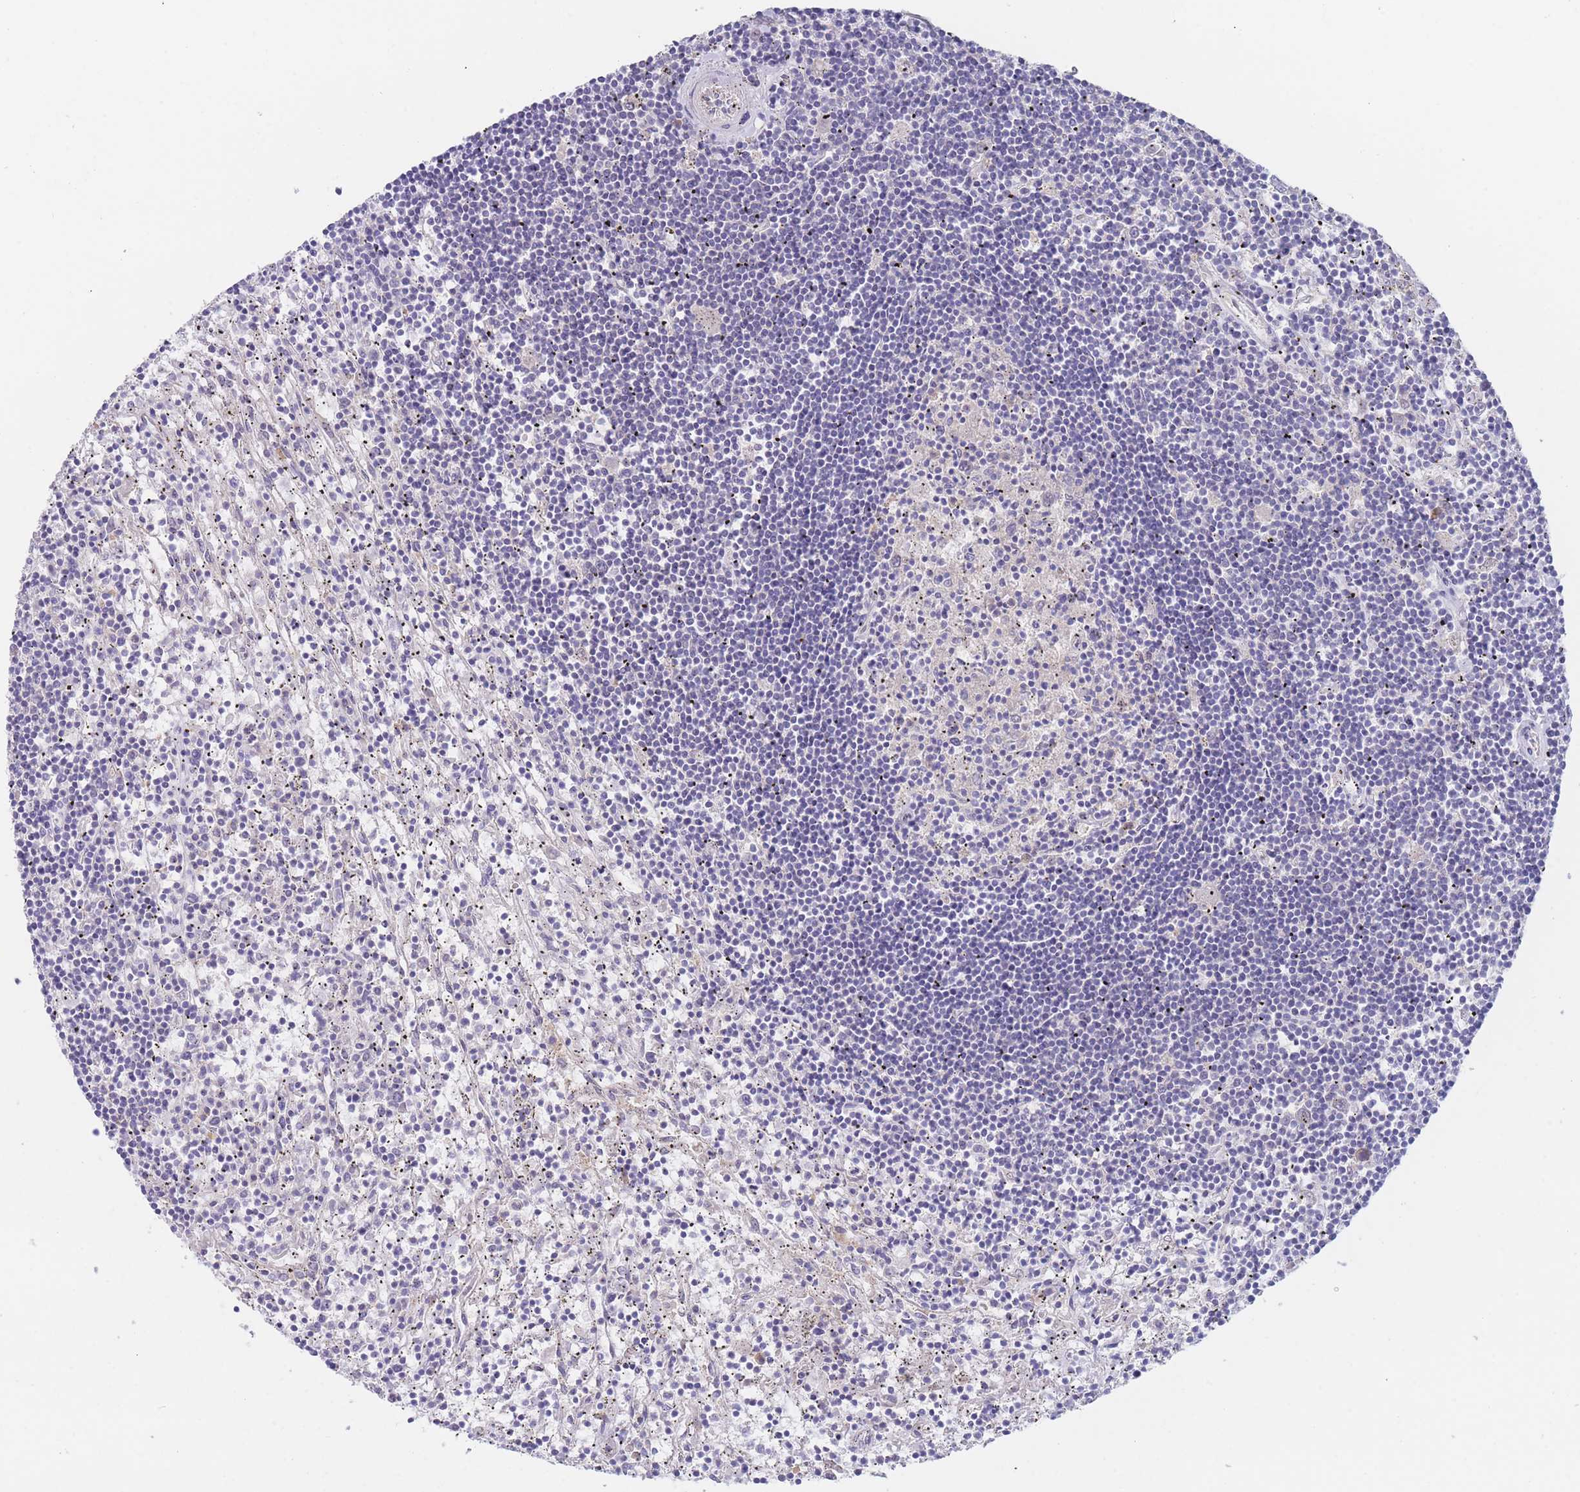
{"staining": {"intensity": "negative", "quantity": "none", "location": "none"}, "tissue": "lymphoma", "cell_type": "Tumor cells", "image_type": "cancer", "snomed": [{"axis": "morphology", "description": "Malignant lymphoma, non-Hodgkin's type, Low grade"}, {"axis": "topography", "description": "Spleen"}], "caption": "Immunohistochemistry of lymphoma demonstrates no staining in tumor cells.", "gene": "ZNF281", "patient": {"sex": "male", "age": 76}}